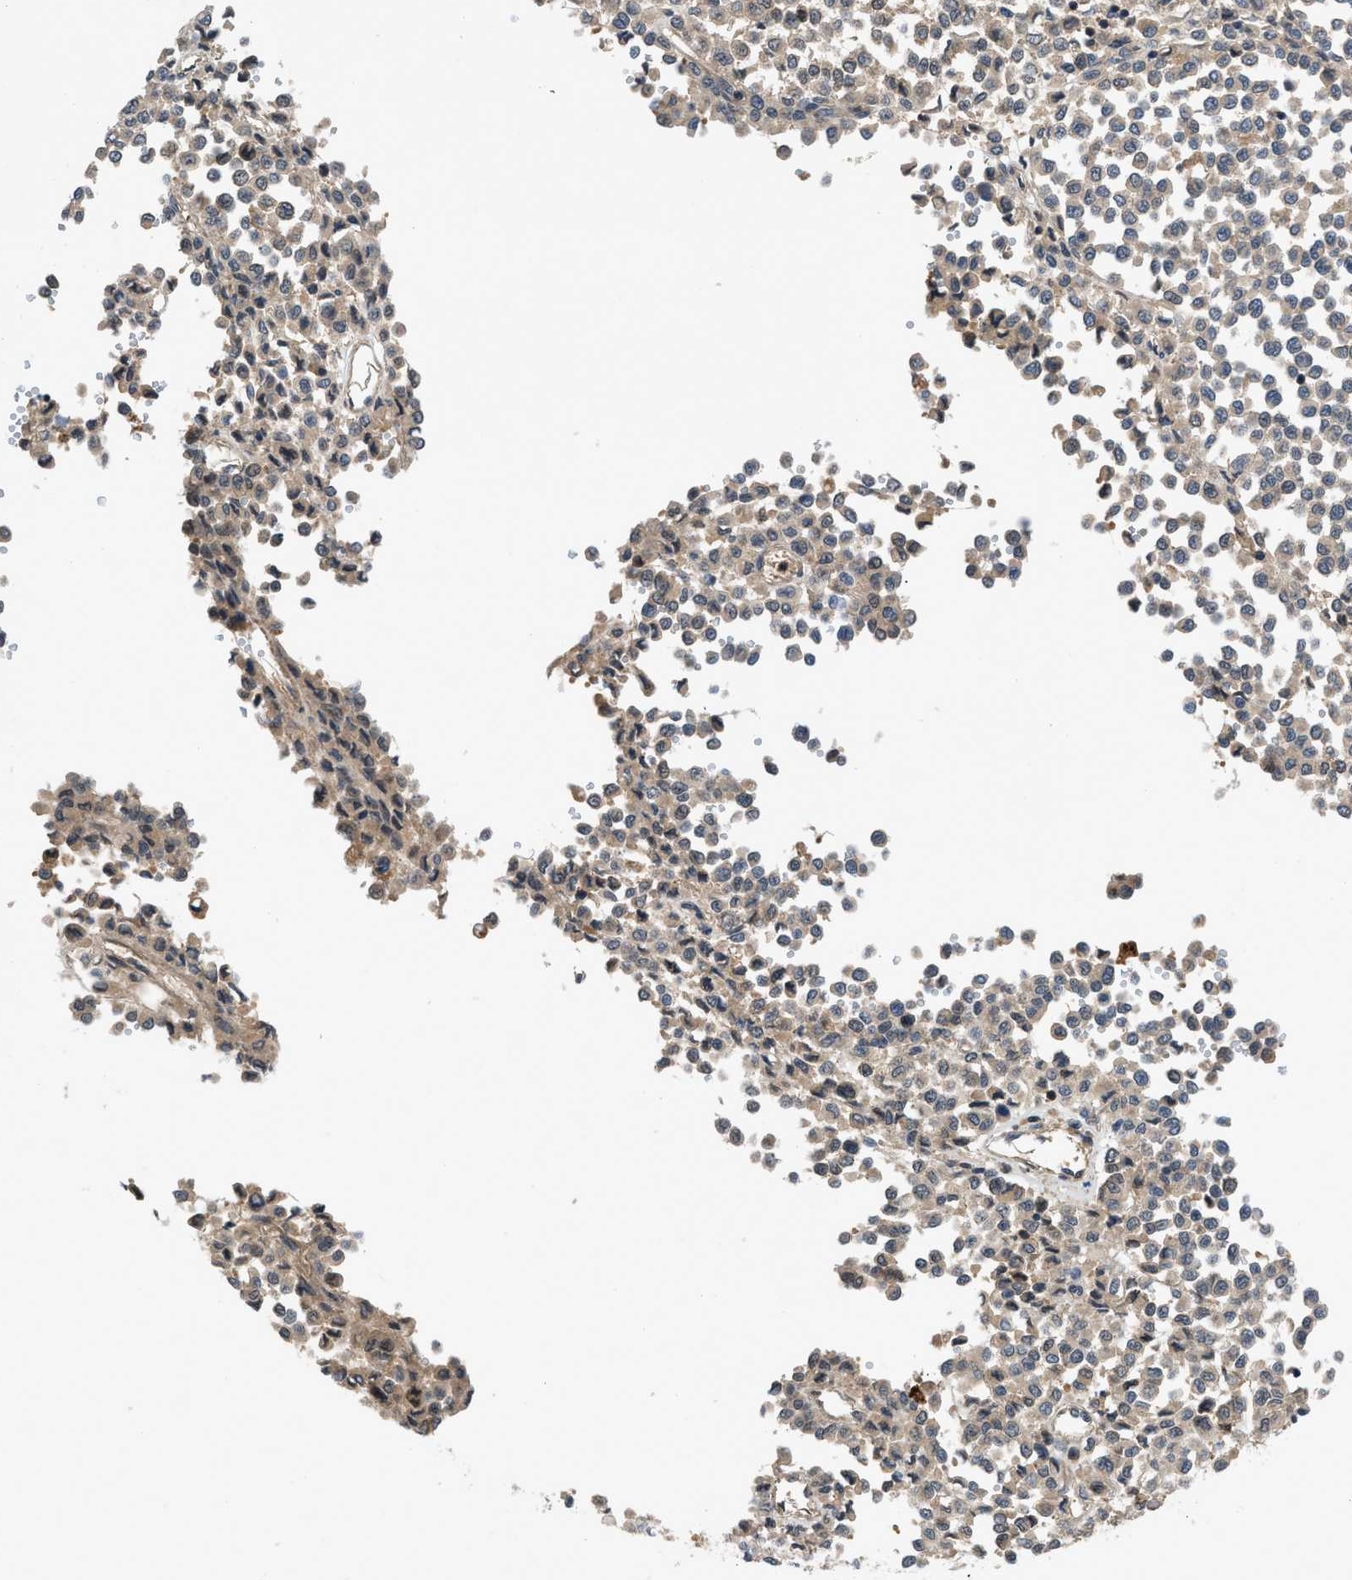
{"staining": {"intensity": "weak", "quantity": "25%-75%", "location": "cytoplasmic/membranous"}, "tissue": "melanoma", "cell_type": "Tumor cells", "image_type": "cancer", "snomed": [{"axis": "morphology", "description": "Malignant melanoma, Metastatic site"}, {"axis": "topography", "description": "Pancreas"}], "caption": "Human malignant melanoma (metastatic site) stained with a brown dye demonstrates weak cytoplasmic/membranous positive positivity in approximately 25%-75% of tumor cells.", "gene": "GPR31", "patient": {"sex": "female", "age": 30}}